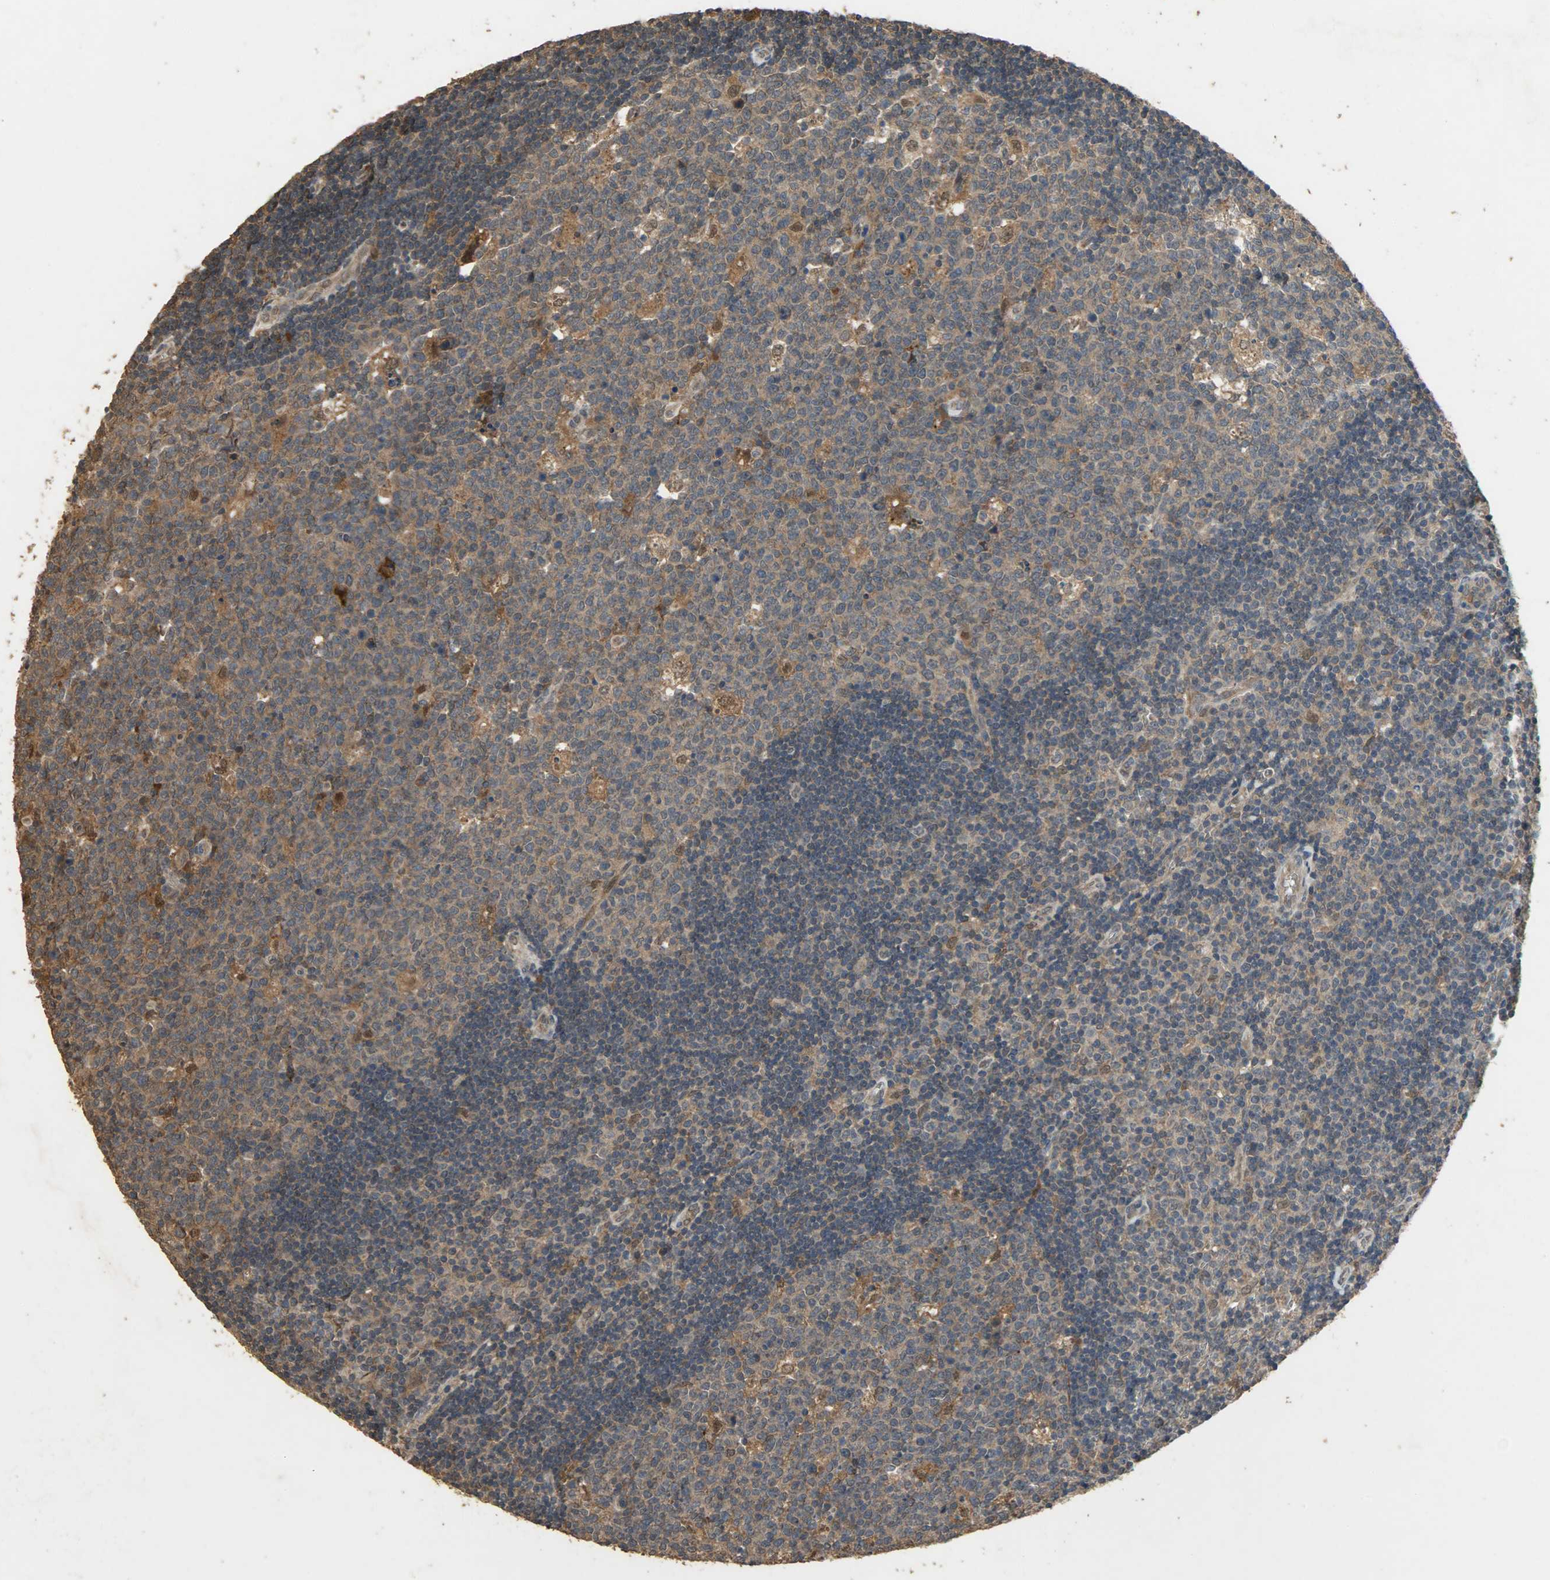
{"staining": {"intensity": "moderate", "quantity": ">75%", "location": "cytoplasmic/membranous"}, "tissue": "lymph node", "cell_type": "Germinal center cells", "image_type": "normal", "snomed": [{"axis": "morphology", "description": "Normal tissue, NOS"}, {"axis": "topography", "description": "Lymph node"}, {"axis": "topography", "description": "Salivary gland"}], "caption": "A high-resolution micrograph shows IHC staining of benign lymph node, which demonstrates moderate cytoplasmic/membranous expression in about >75% of germinal center cells. (Stains: DAB (3,3'-diaminobenzidine) in brown, nuclei in blue, Microscopy: brightfield microscopy at high magnification).", "gene": "CDKN2C", "patient": {"sex": "male", "age": 8}}